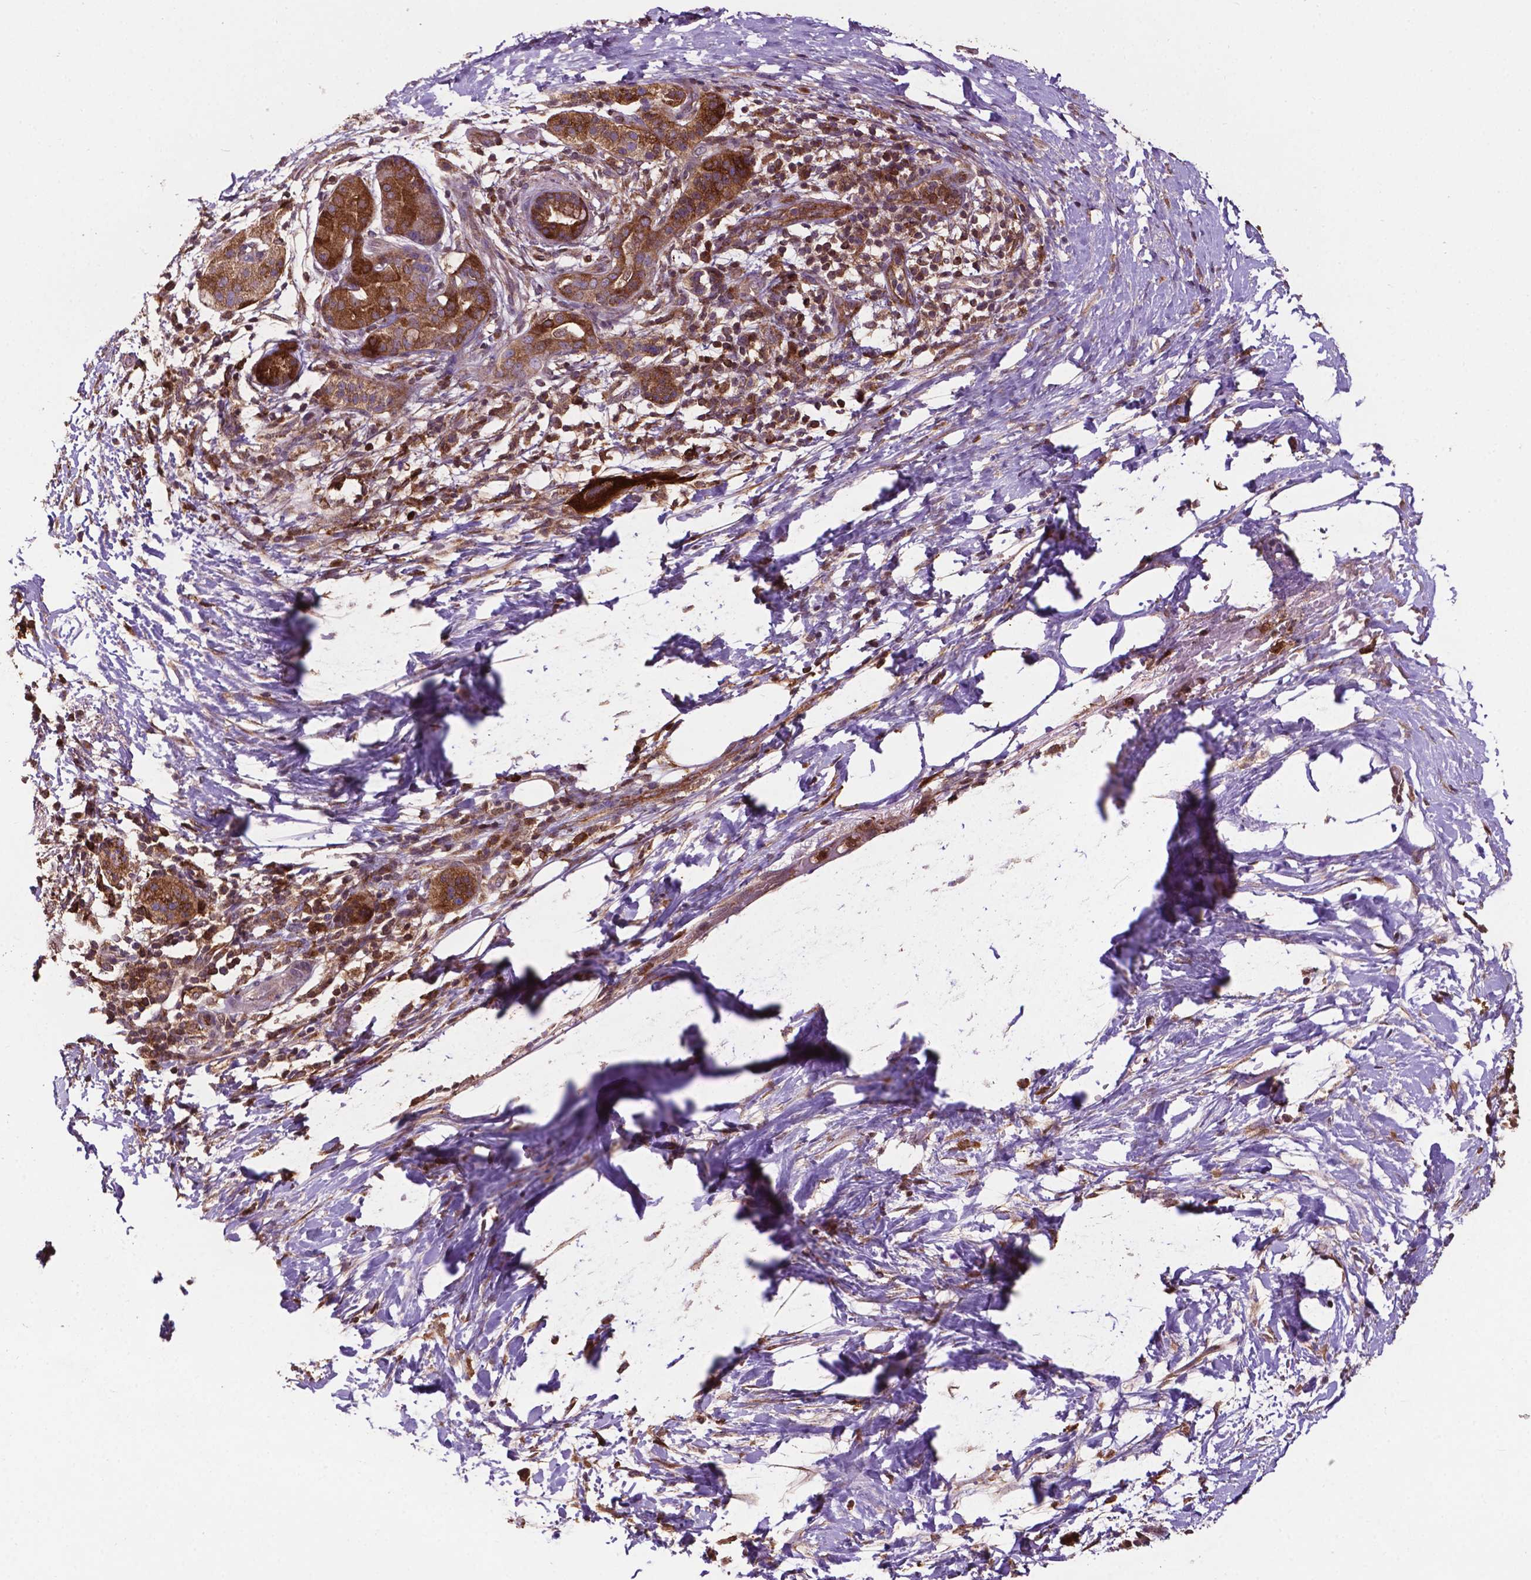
{"staining": {"intensity": "strong", "quantity": ">75%", "location": "cytoplasmic/membranous"}, "tissue": "pancreatic cancer", "cell_type": "Tumor cells", "image_type": "cancer", "snomed": [{"axis": "morphology", "description": "Adenocarcinoma, NOS"}, {"axis": "topography", "description": "Pancreas"}], "caption": "Immunohistochemical staining of pancreatic cancer (adenocarcinoma) reveals high levels of strong cytoplasmic/membranous protein staining in approximately >75% of tumor cells. (brown staining indicates protein expression, while blue staining denotes nuclei).", "gene": "SMAD3", "patient": {"sex": "female", "age": 72}}